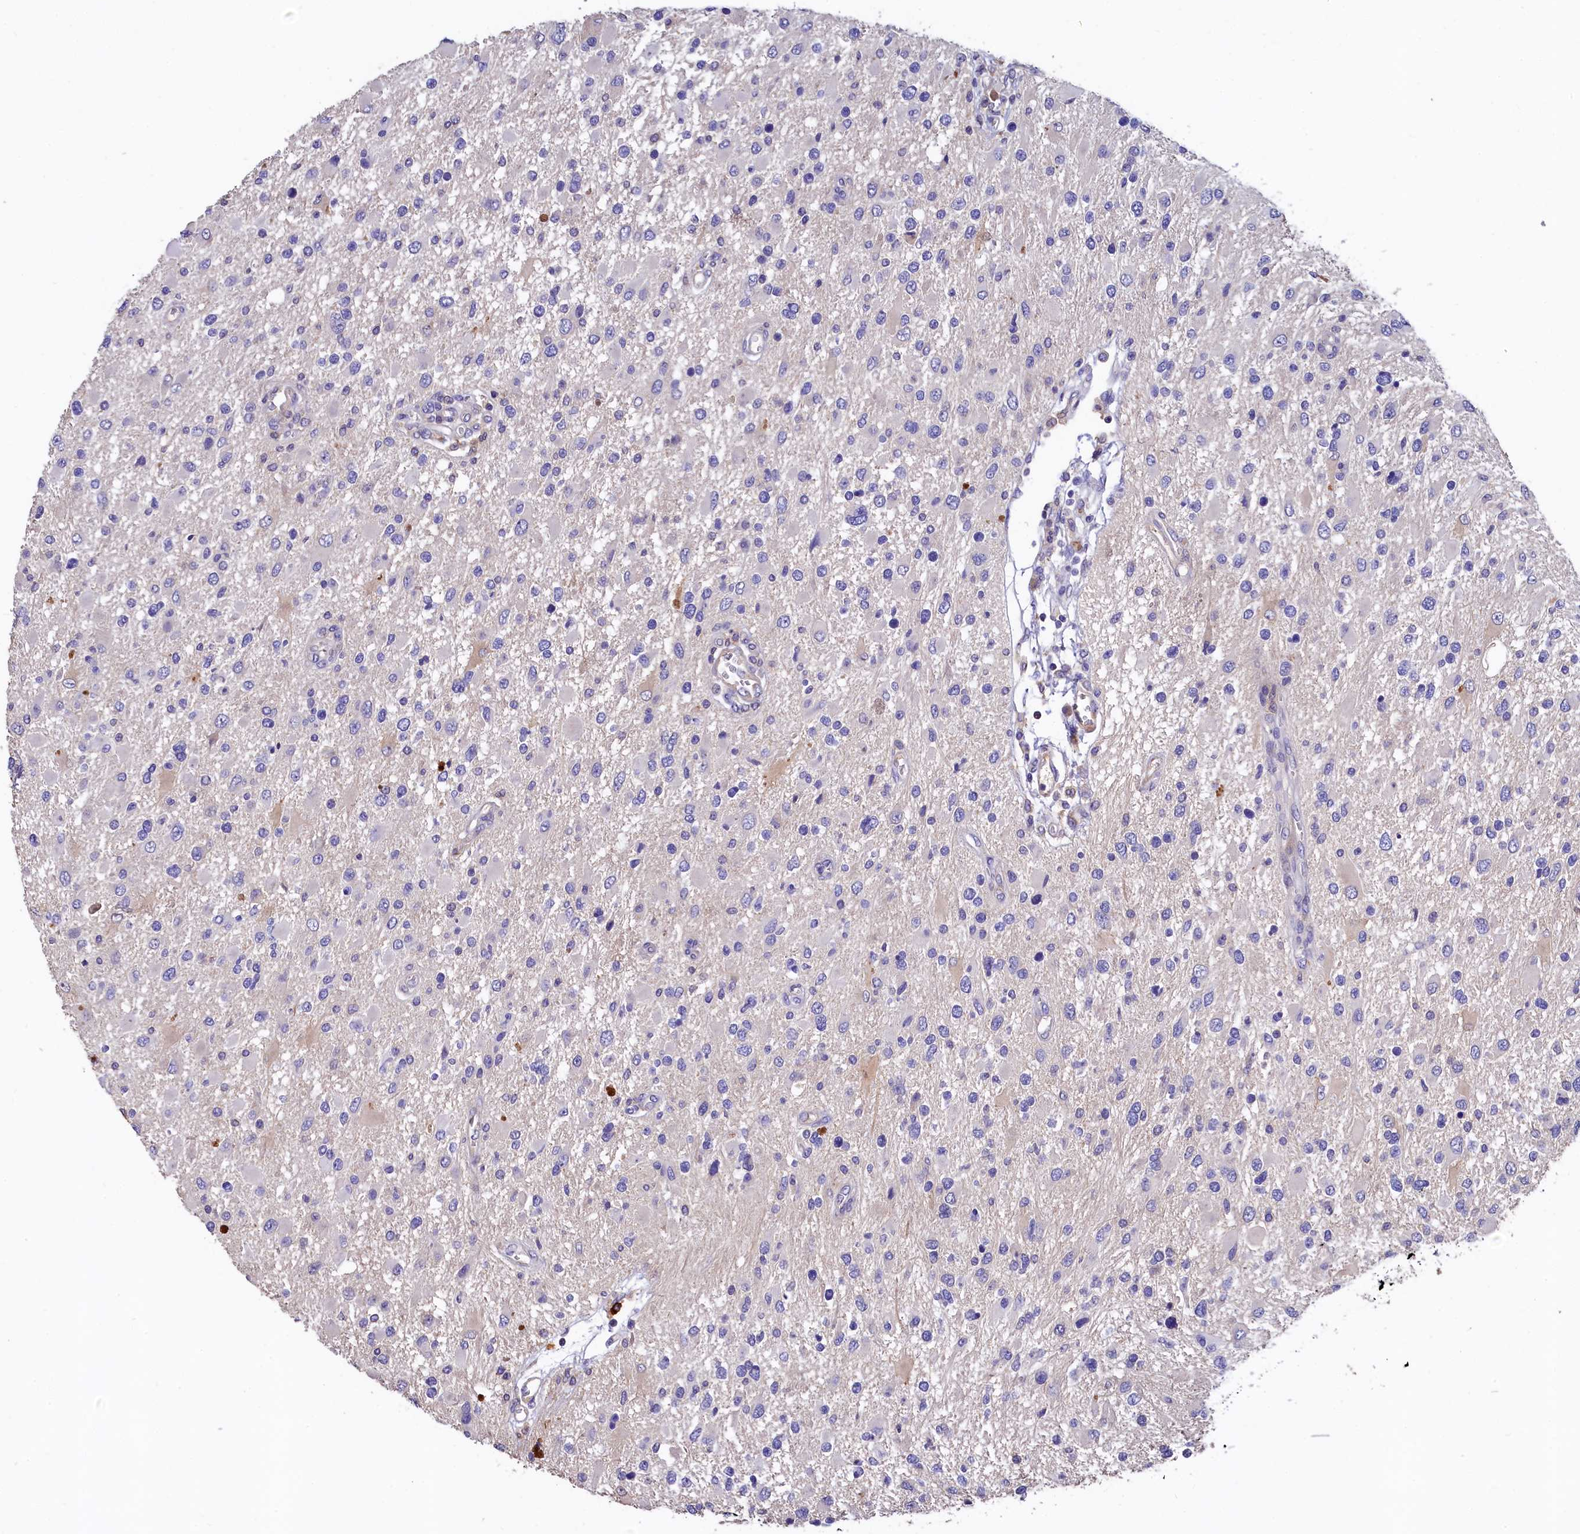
{"staining": {"intensity": "negative", "quantity": "none", "location": "none"}, "tissue": "glioma", "cell_type": "Tumor cells", "image_type": "cancer", "snomed": [{"axis": "morphology", "description": "Glioma, malignant, High grade"}, {"axis": "topography", "description": "Brain"}], "caption": "This is an immunohistochemistry photomicrograph of malignant glioma (high-grade). There is no staining in tumor cells.", "gene": "EPS8L2", "patient": {"sex": "male", "age": 53}}